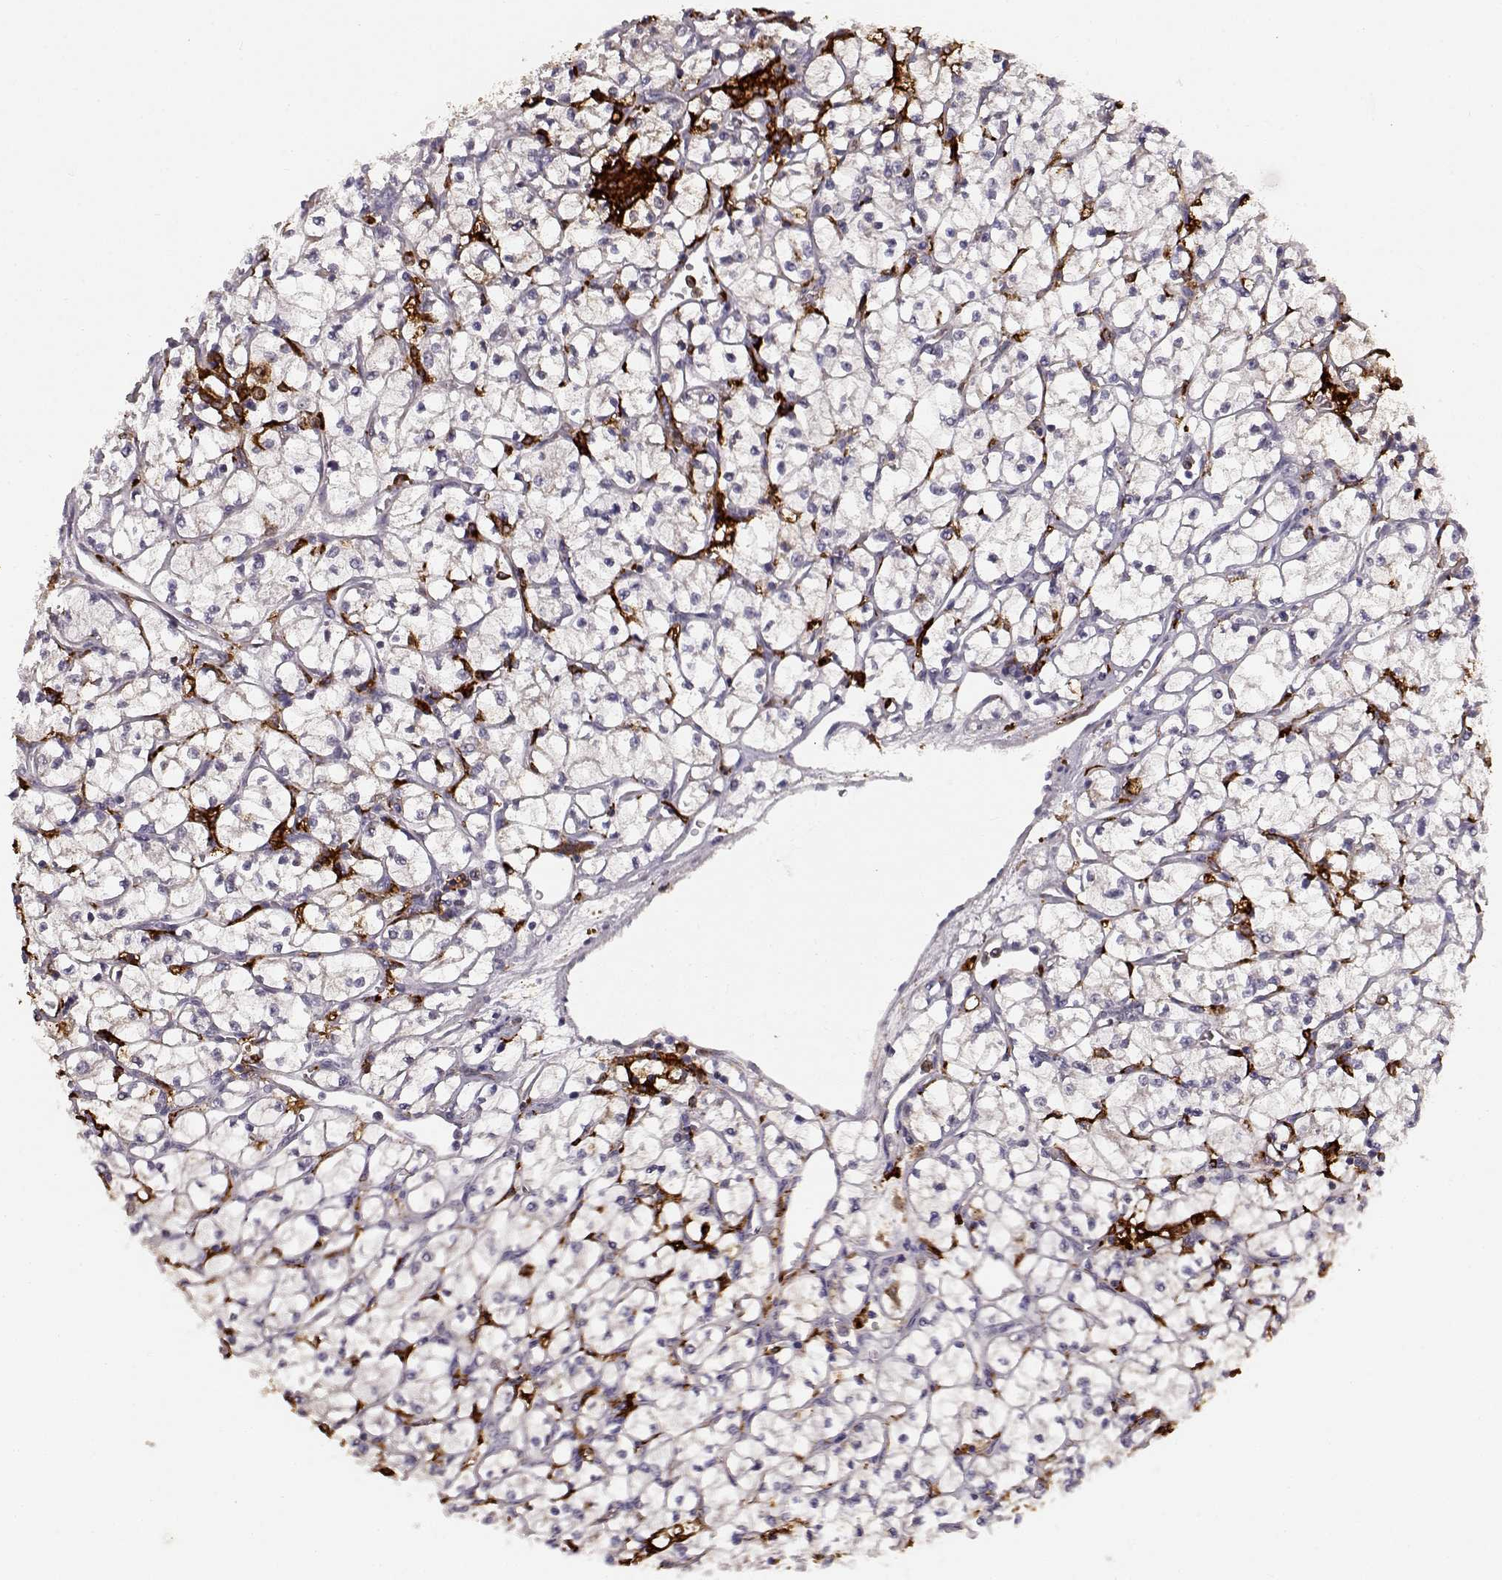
{"staining": {"intensity": "negative", "quantity": "none", "location": "none"}, "tissue": "renal cancer", "cell_type": "Tumor cells", "image_type": "cancer", "snomed": [{"axis": "morphology", "description": "Adenocarcinoma, NOS"}, {"axis": "topography", "description": "Kidney"}], "caption": "An image of human adenocarcinoma (renal) is negative for staining in tumor cells.", "gene": "CCNF", "patient": {"sex": "female", "age": 64}}